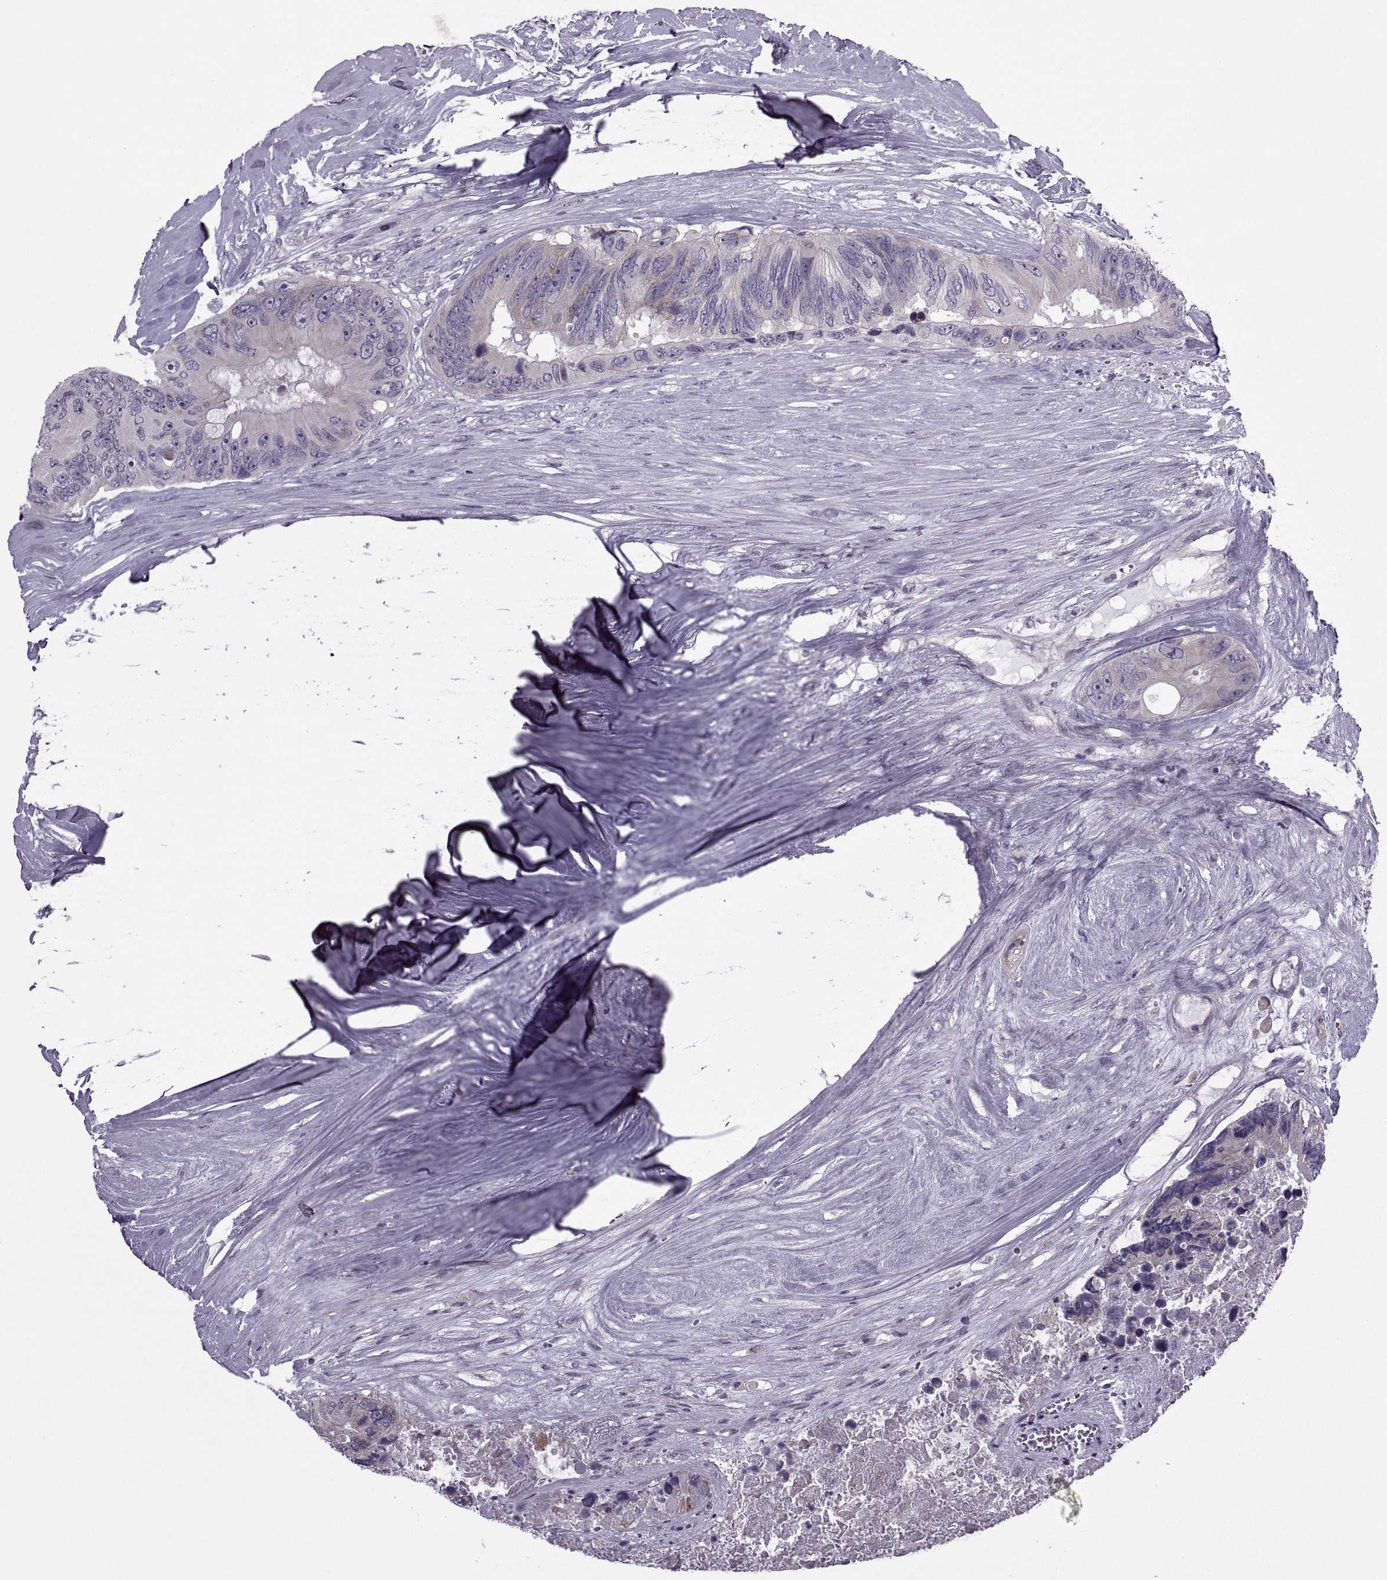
{"staining": {"intensity": "negative", "quantity": "none", "location": "none"}, "tissue": "colorectal cancer", "cell_type": "Tumor cells", "image_type": "cancer", "snomed": [{"axis": "morphology", "description": "Adenocarcinoma, NOS"}, {"axis": "topography", "description": "Colon"}], "caption": "The immunohistochemistry micrograph has no significant expression in tumor cells of colorectal cancer tissue.", "gene": "RIPK4", "patient": {"sex": "female", "age": 48}}